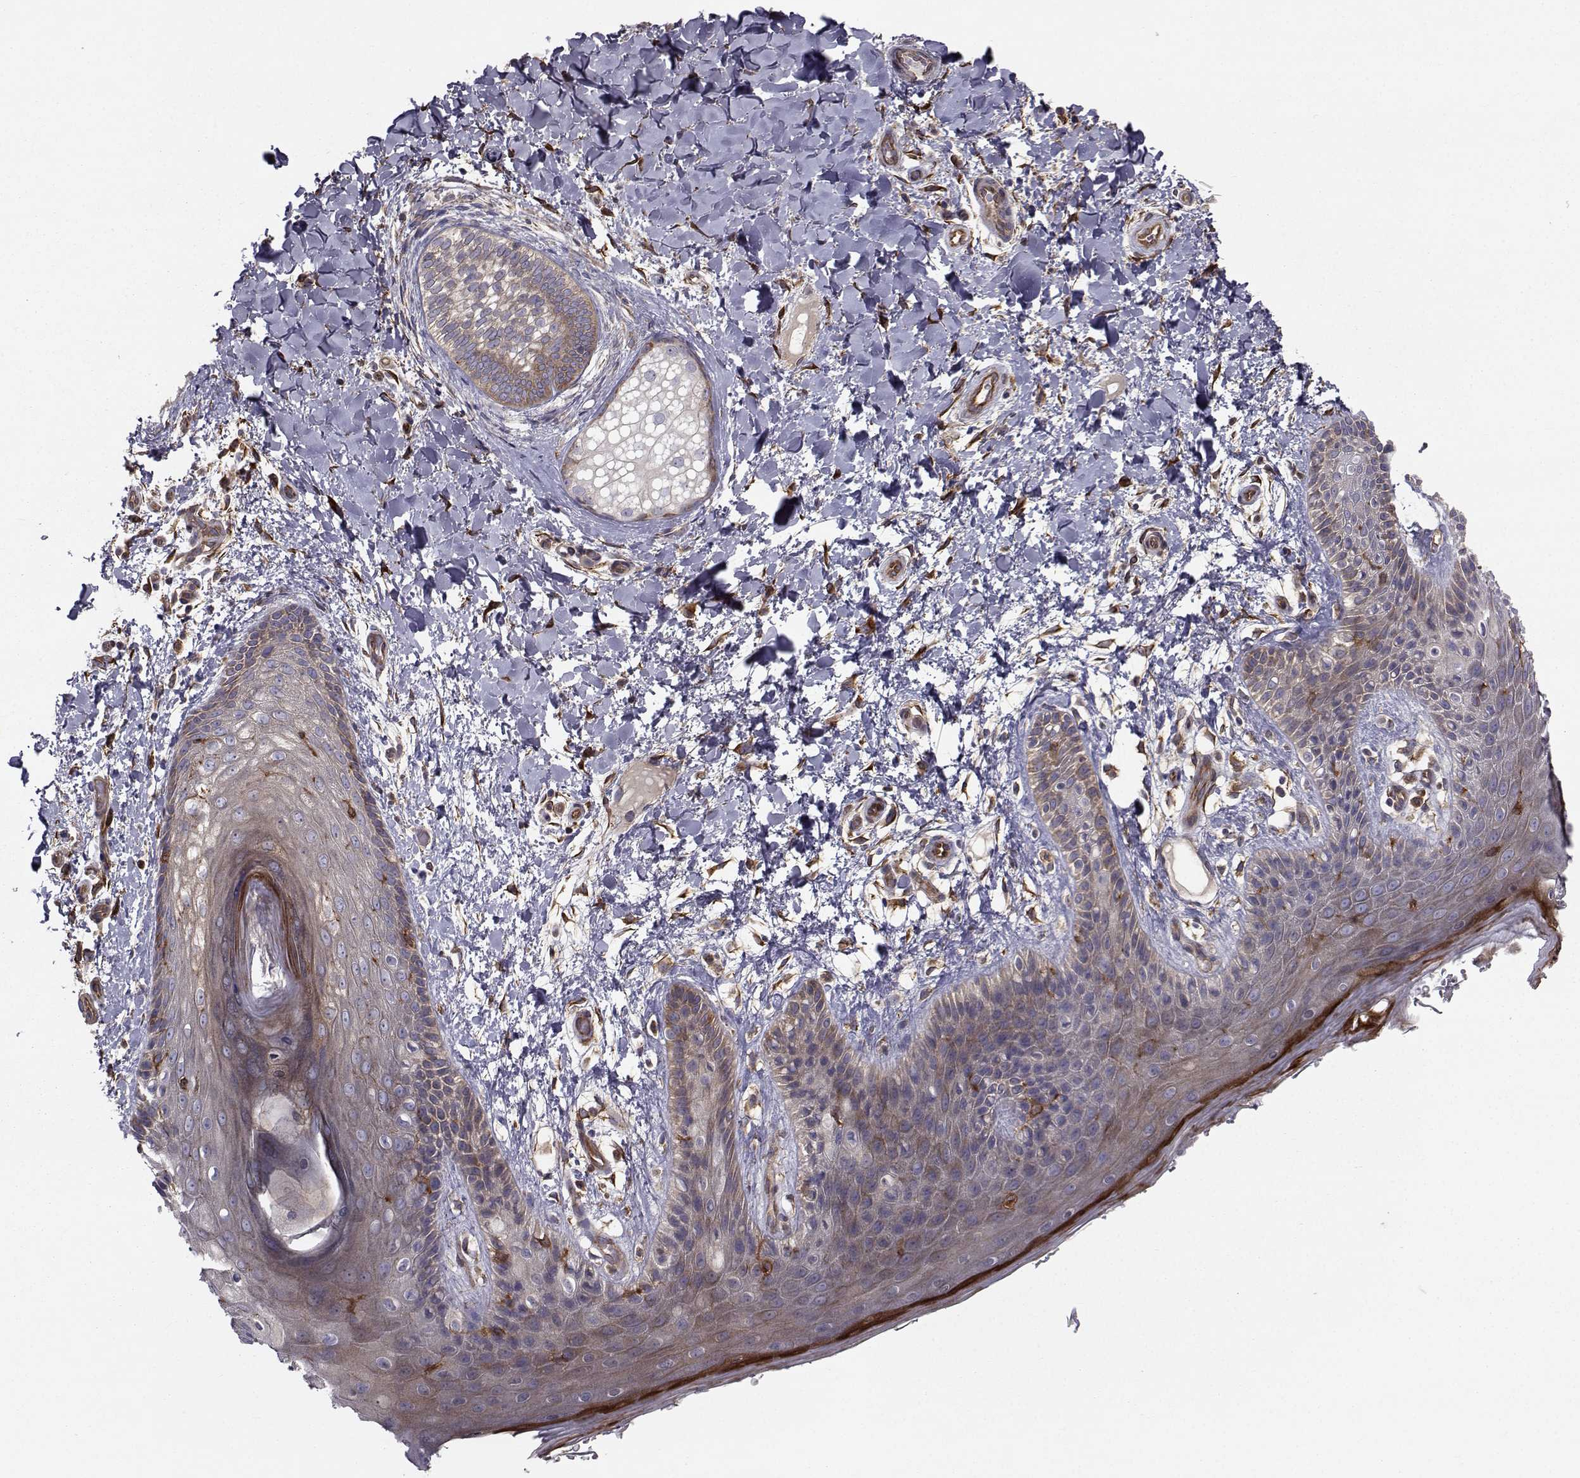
{"staining": {"intensity": "moderate", "quantity": "25%-75%", "location": "cytoplasmic/membranous"}, "tissue": "skin", "cell_type": "Epidermal cells", "image_type": "normal", "snomed": [{"axis": "morphology", "description": "Normal tissue, NOS"}, {"axis": "topography", "description": "Anal"}], "caption": "Normal skin was stained to show a protein in brown. There is medium levels of moderate cytoplasmic/membranous expression in approximately 25%-75% of epidermal cells. Nuclei are stained in blue.", "gene": "TRIP10", "patient": {"sex": "male", "age": 36}}